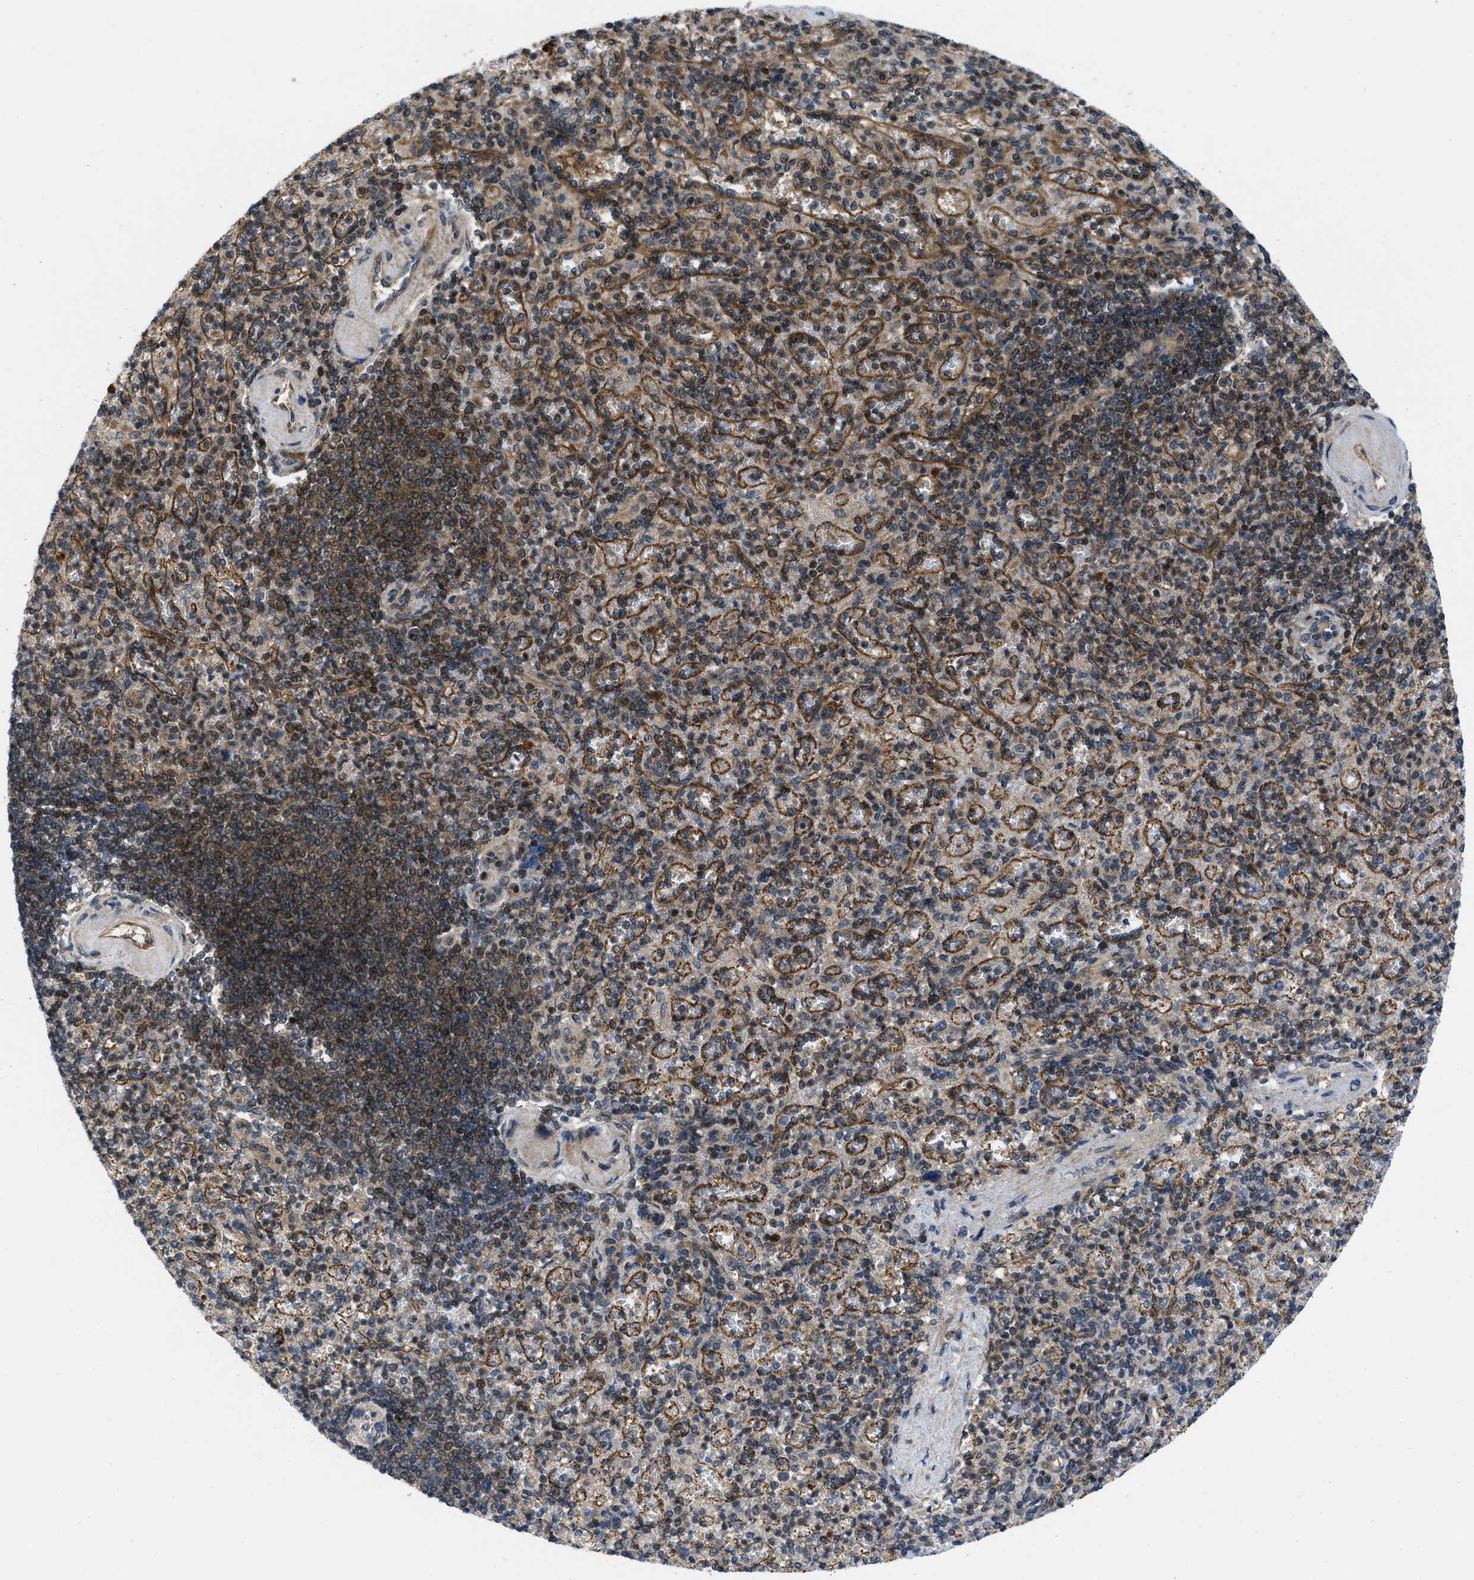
{"staining": {"intensity": "moderate", "quantity": "25%-75%", "location": "cytoplasmic/membranous,nuclear"}, "tissue": "spleen", "cell_type": "Cells in red pulp", "image_type": "normal", "snomed": [{"axis": "morphology", "description": "Normal tissue, NOS"}, {"axis": "topography", "description": "Spleen"}], "caption": "Cells in red pulp reveal moderate cytoplasmic/membranous,nuclear staining in about 25%-75% of cells in normal spleen.", "gene": "PPP2CB", "patient": {"sex": "female", "age": 74}}